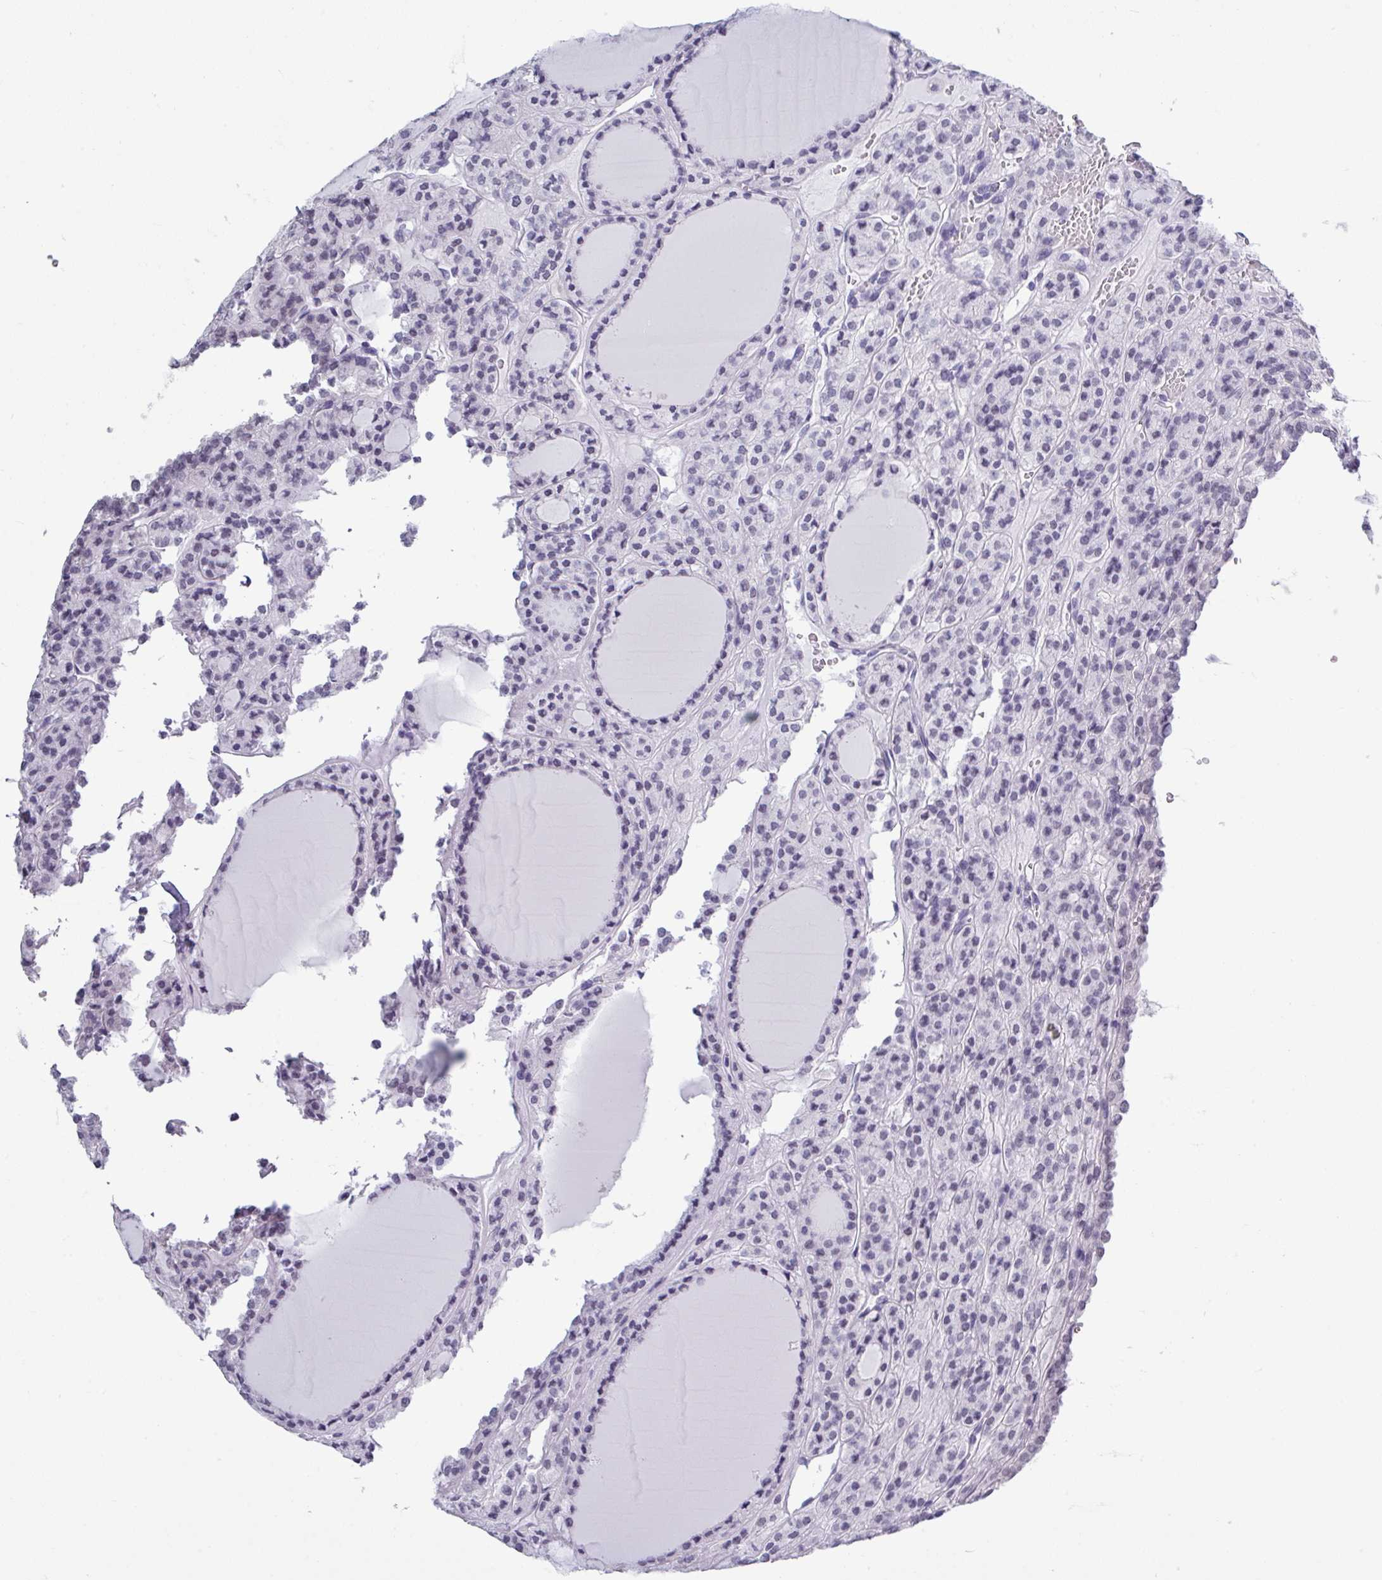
{"staining": {"intensity": "negative", "quantity": "none", "location": "none"}, "tissue": "thyroid cancer", "cell_type": "Tumor cells", "image_type": "cancer", "snomed": [{"axis": "morphology", "description": "Follicular adenoma carcinoma, NOS"}, {"axis": "topography", "description": "Thyroid gland"}], "caption": "There is no significant staining in tumor cells of thyroid cancer (follicular adenoma carcinoma).", "gene": "SRGAP1", "patient": {"sex": "female", "age": 63}}